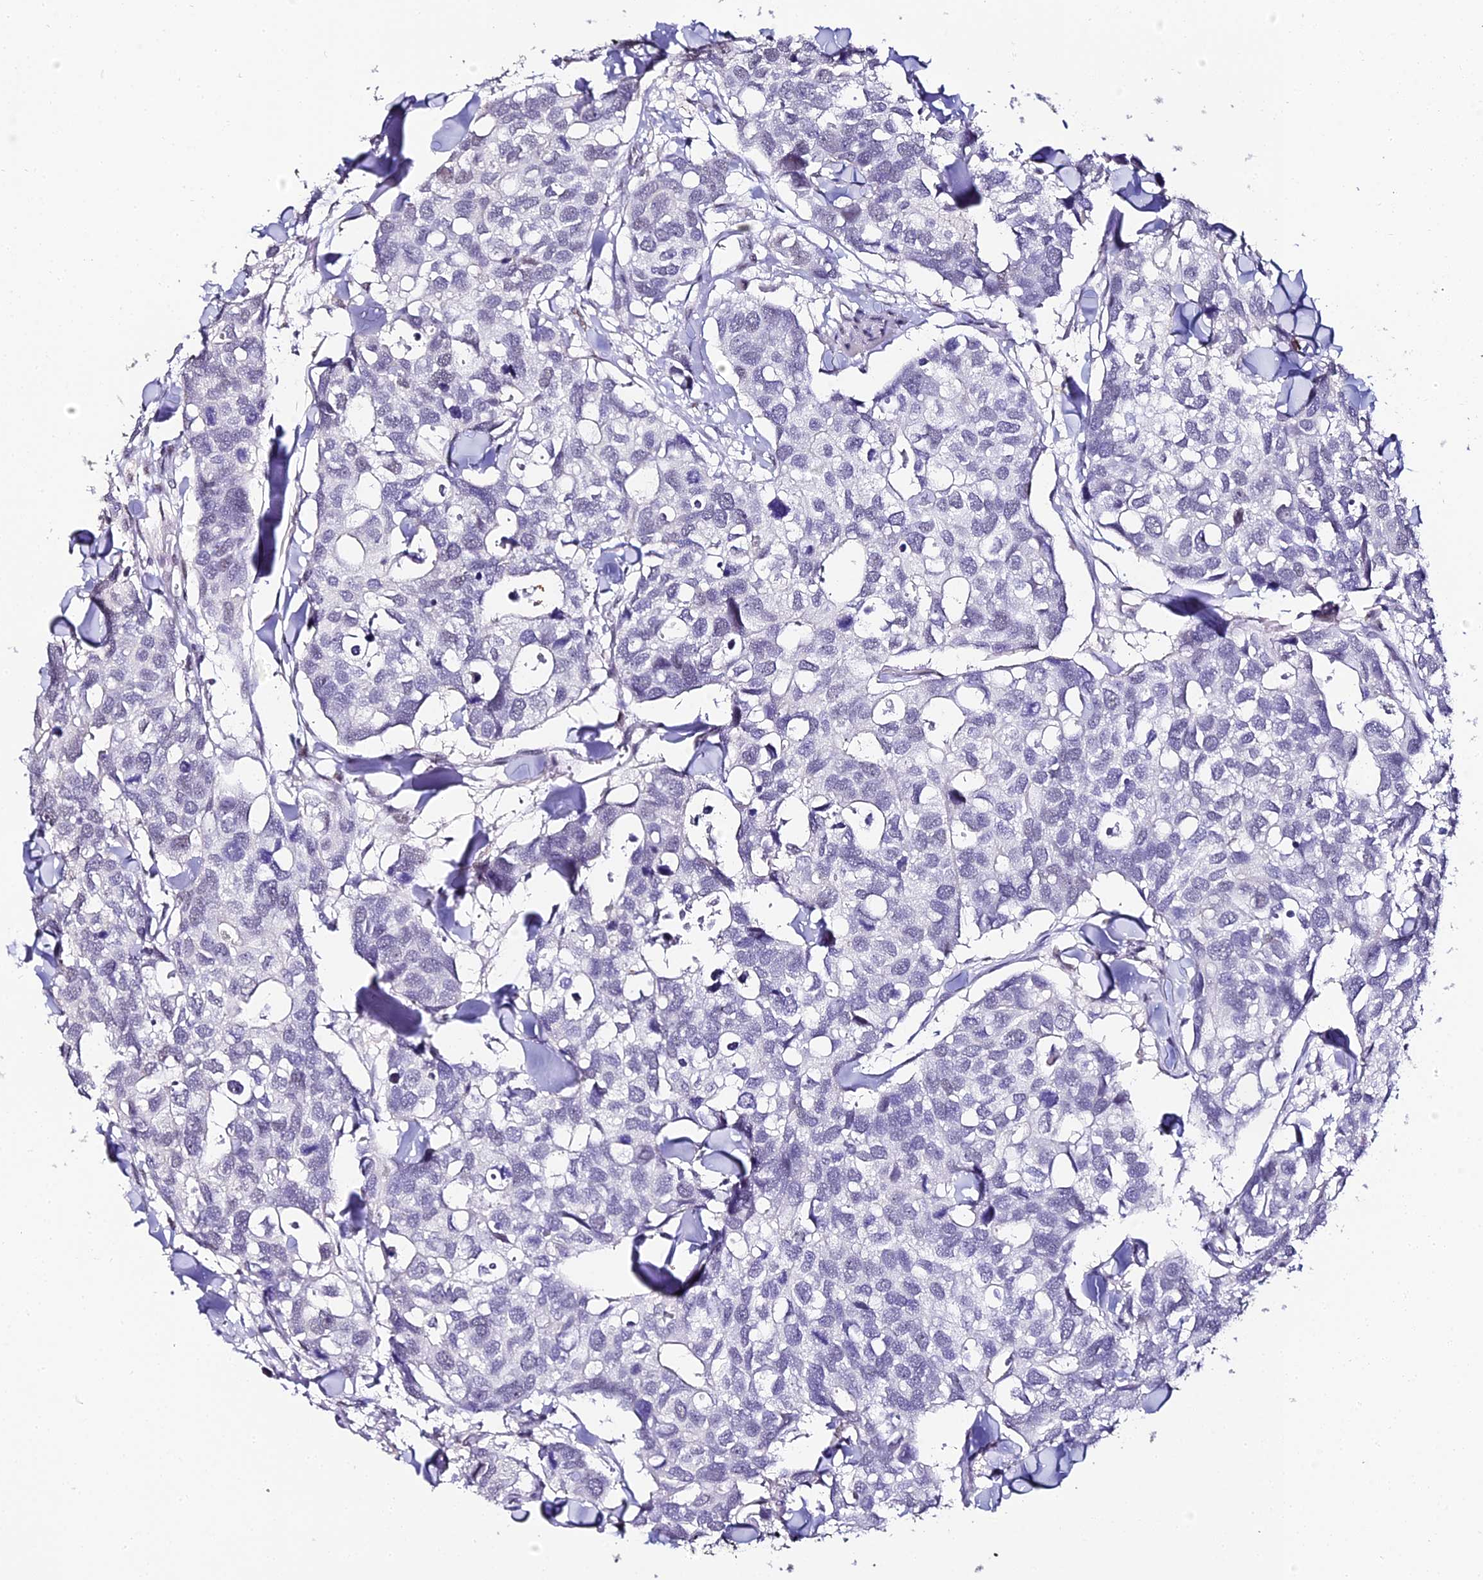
{"staining": {"intensity": "negative", "quantity": "none", "location": "none"}, "tissue": "breast cancer", "cell_type": "Tumor cells", "image_type": "cancer", "snomed": [{"axis": "morphology", "description": "Duct carcinoma"}, {"axis": "topography", "description": "Breast"}], "caption": "There is no significant positivity in tumor cells of breast cancer (intraductal carcinoma).", "gene": "ABHD14A-ACY1", "patient": {"sex": "female", "age": 83}}